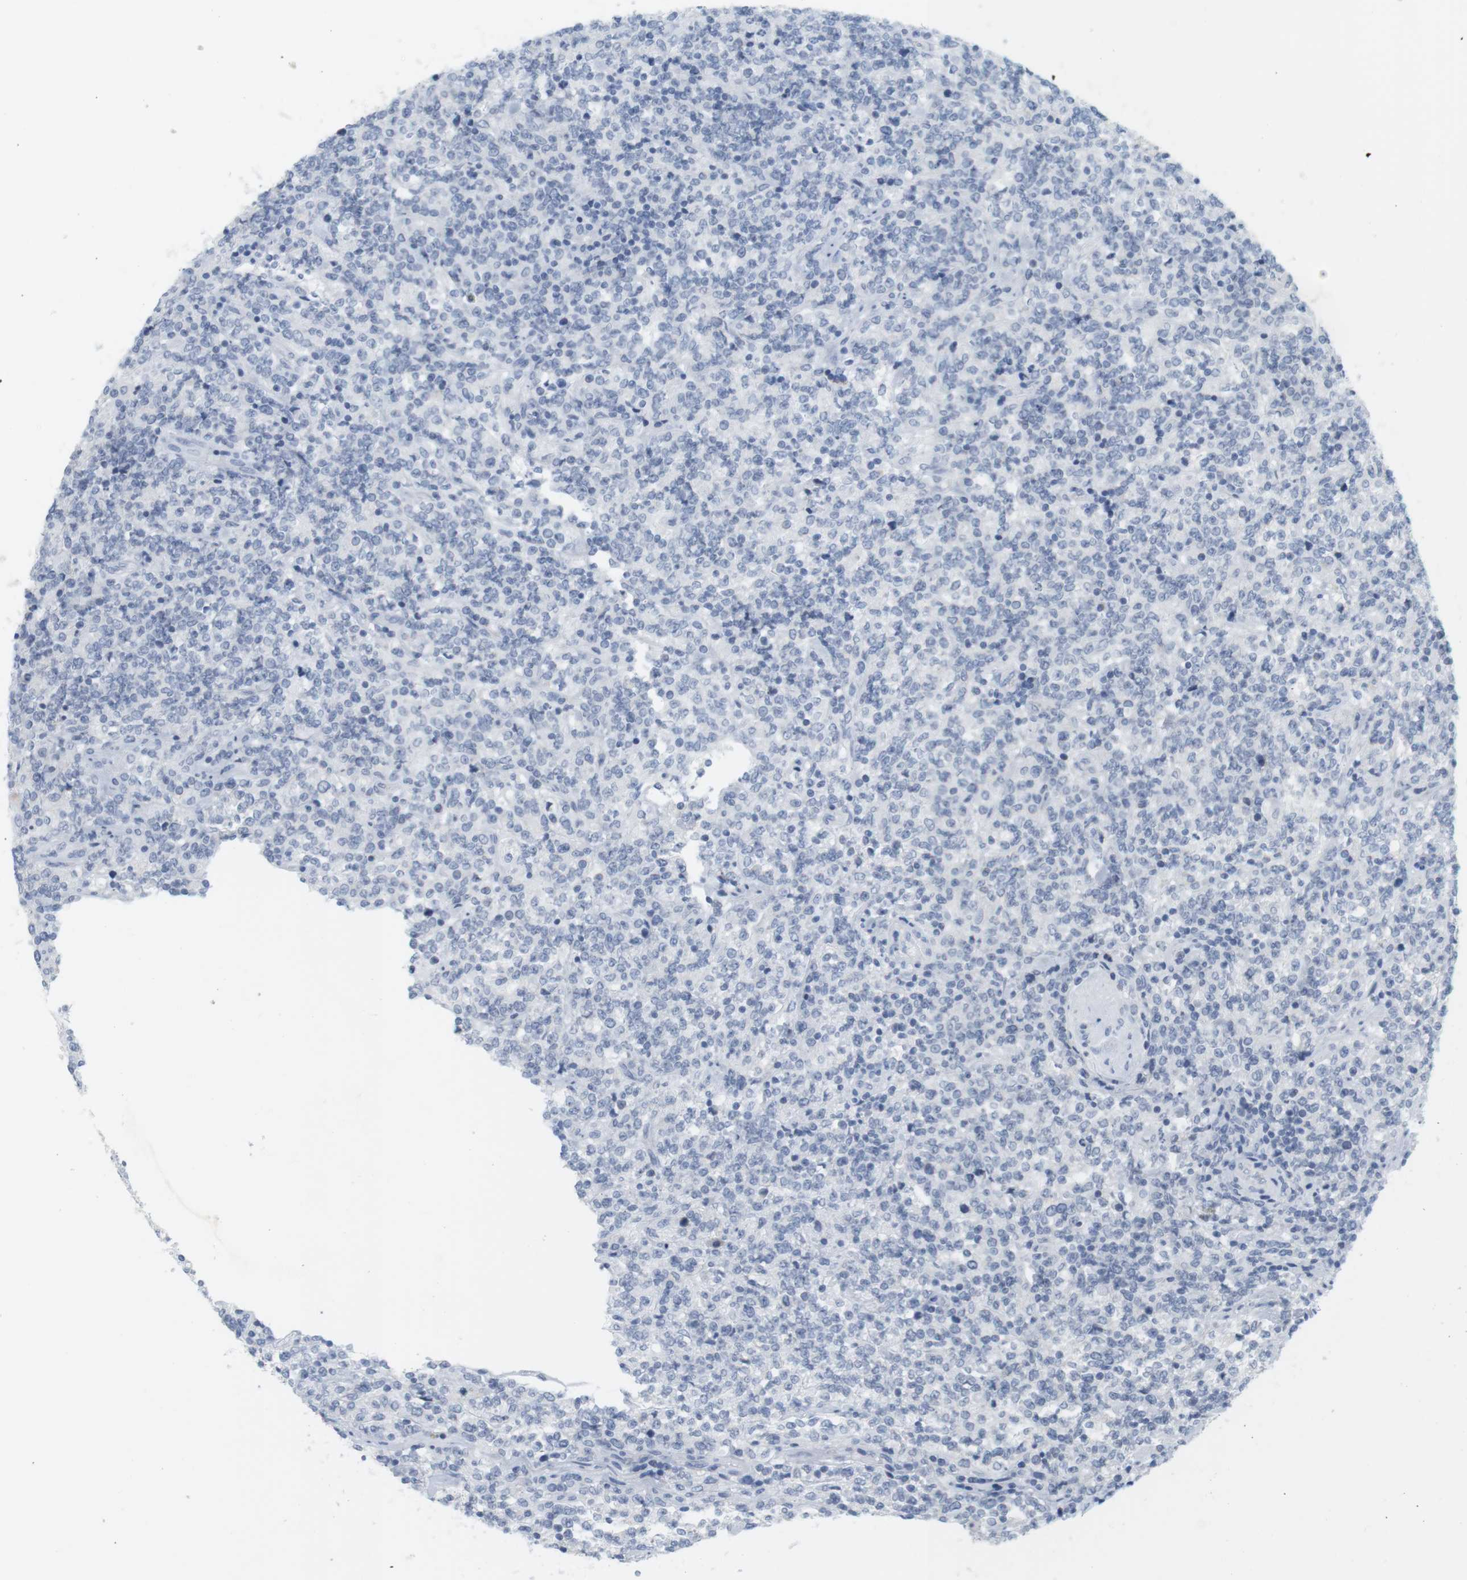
{"staining": {"intensity": "negative", "quantity": "none", "location": "none"}, "tissue": "lymphoma", "cell_type": "Tumor cells", "image_type": "cancer", "snomed": [{"axis": "morphology", "description": "Malignant lymphoma, non-Hodgkin's type, High grade"}, {"axis": "topography", "description": "Soft tissue"}], "caption": "An immunohistochemistry (IHC) photomicrograph of lymphoma is shown. There is no staining in tumor cells of lymphoma.", "gene": "OPRM1", "patient": {"sex": "male", "age": 18}}